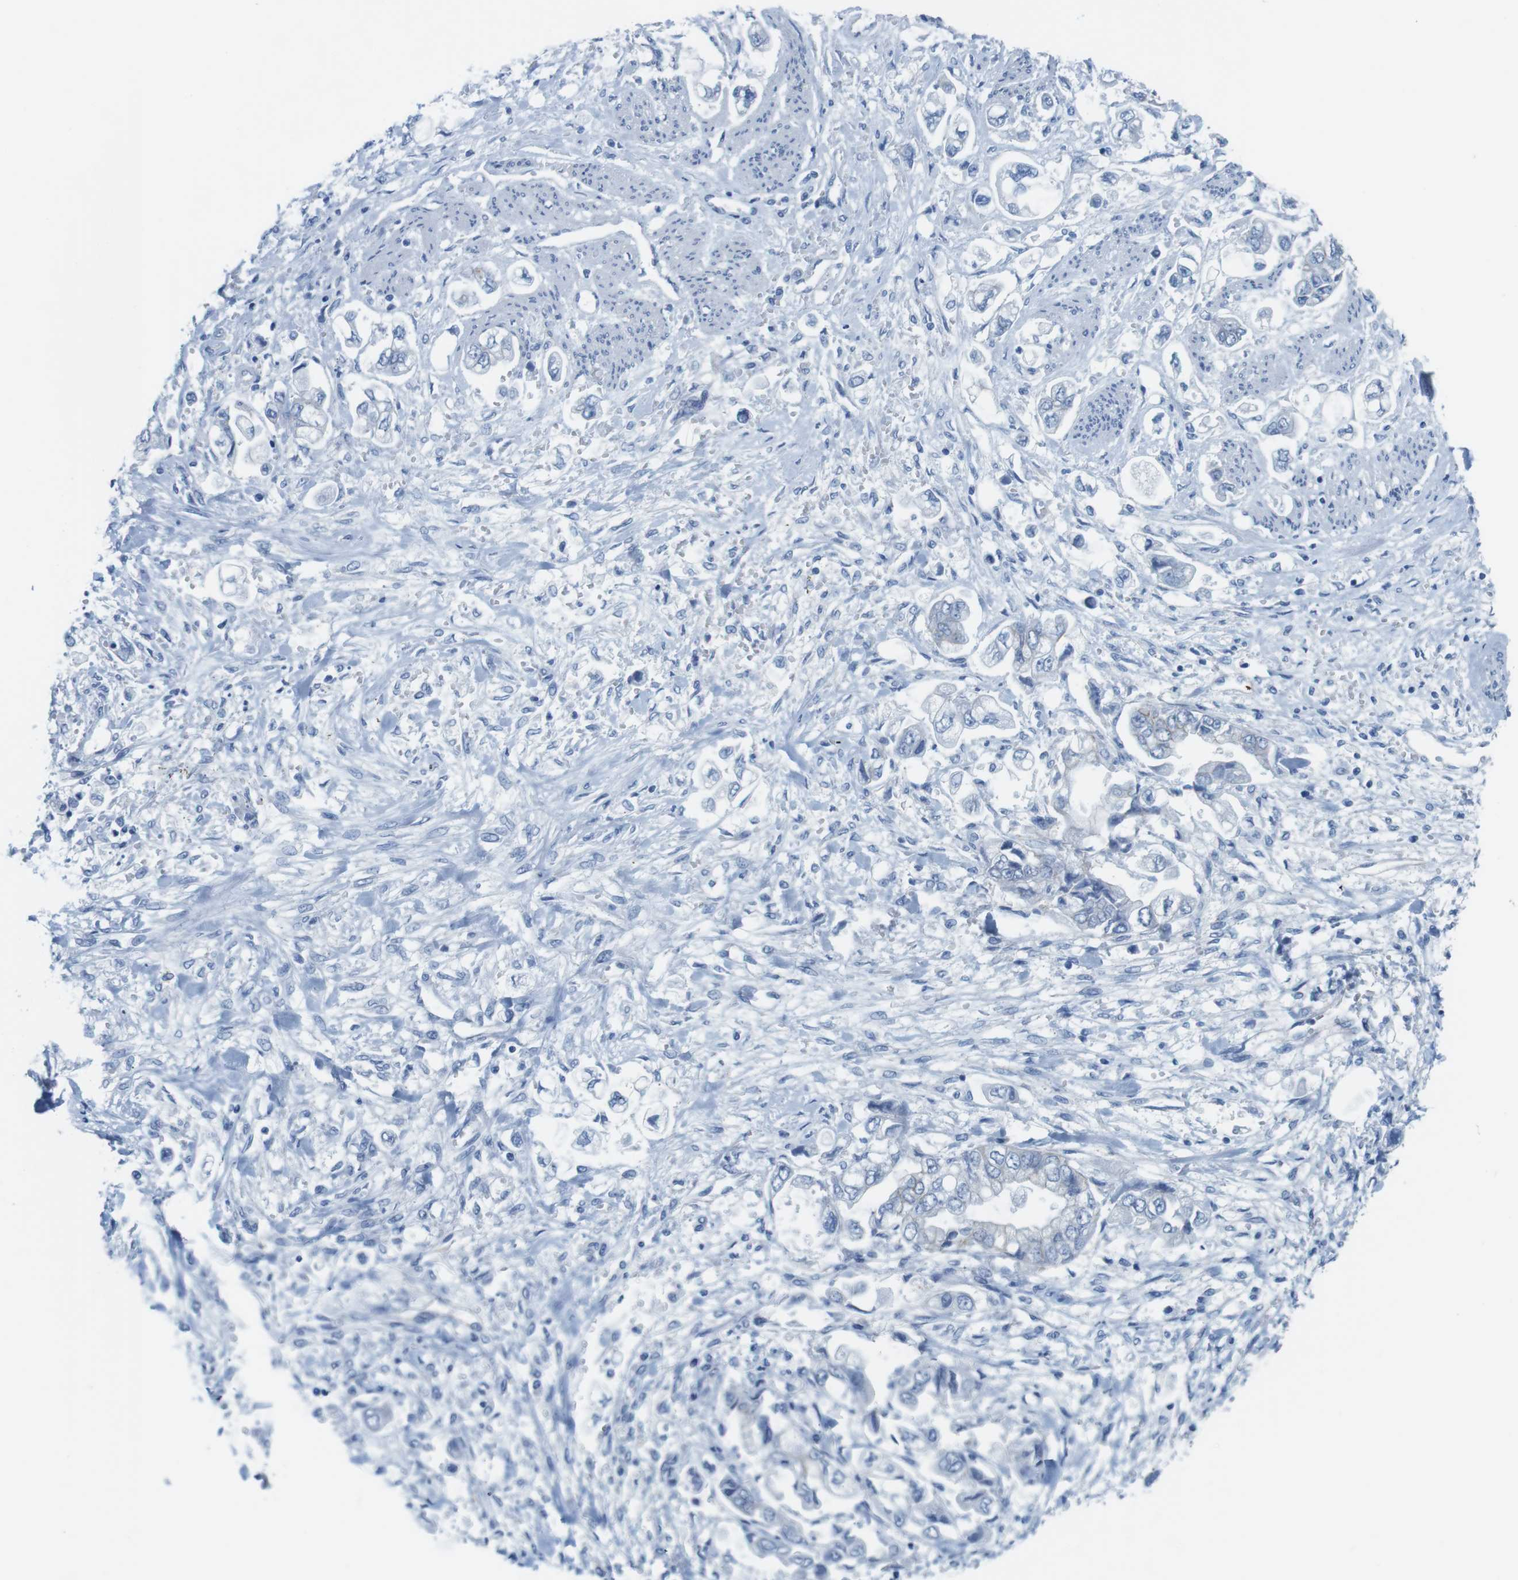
{"staining": {"intensity": "negative", "quantity": "none", "location": "none"}, "tissue": "stomach cancer", "cell_type": "Tumor cells", "image_type": "cancer", "snomed": [{"axis": "morphology", "description": "Normal tissue, NOS"}, {"axis": "morphology", "description": "Adenocarcinoma, NOS"}, {"axis": "topography", "description": "Stomach"}], "caption": "IHC micrograph of stomach cancer (adenocarcinoma) stained for a protein (brown), which exhibits no positivity in tumor cells.", "gene": "SLC6A6", "patient": {"sex": "male", "age": 62}}